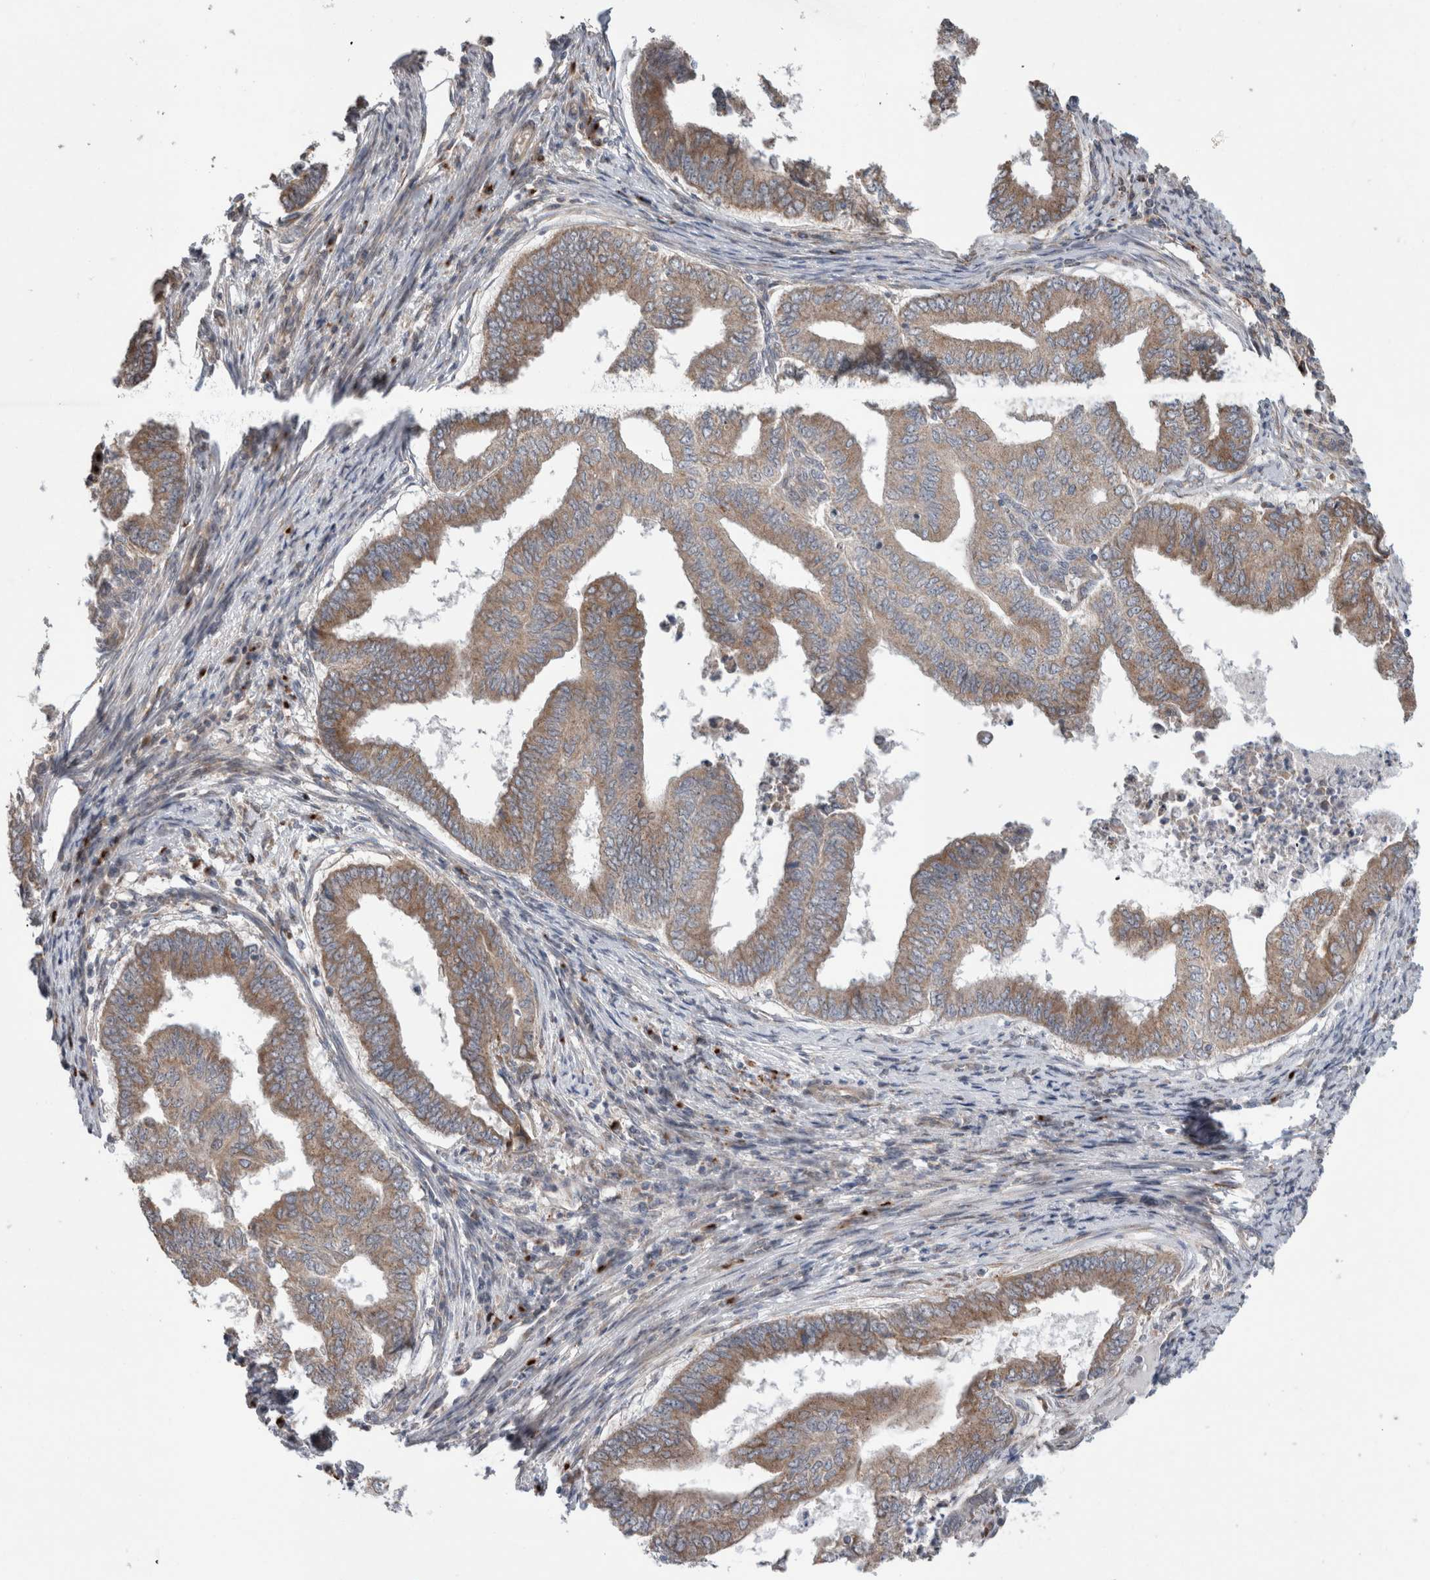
{"staining": {"intensity": "moderate", "quantity": ">75%", "location": "cytoplasmic/membranous"}, "tissue": "endometrial cancer", "cell_type": "Tumor cells", "image_type": "cancer", "snomed": [{"axis": "morphology", "description": "Polyp, NOS"}, {"axis": "morphology", "description": "Adenocarcinoma, NOS"}, {"axis": "morphology", "description": "Adenoma, NOS"}, {"axis": "topography", "description": "Endometrium"}], "caption": "A brown stain highlights moderate cytoplasmic/membranous expression of a protein in endometrial cancer tumor cells.", "gene": "TRIM5", "patient": {"sex": "female", "age": 79}}